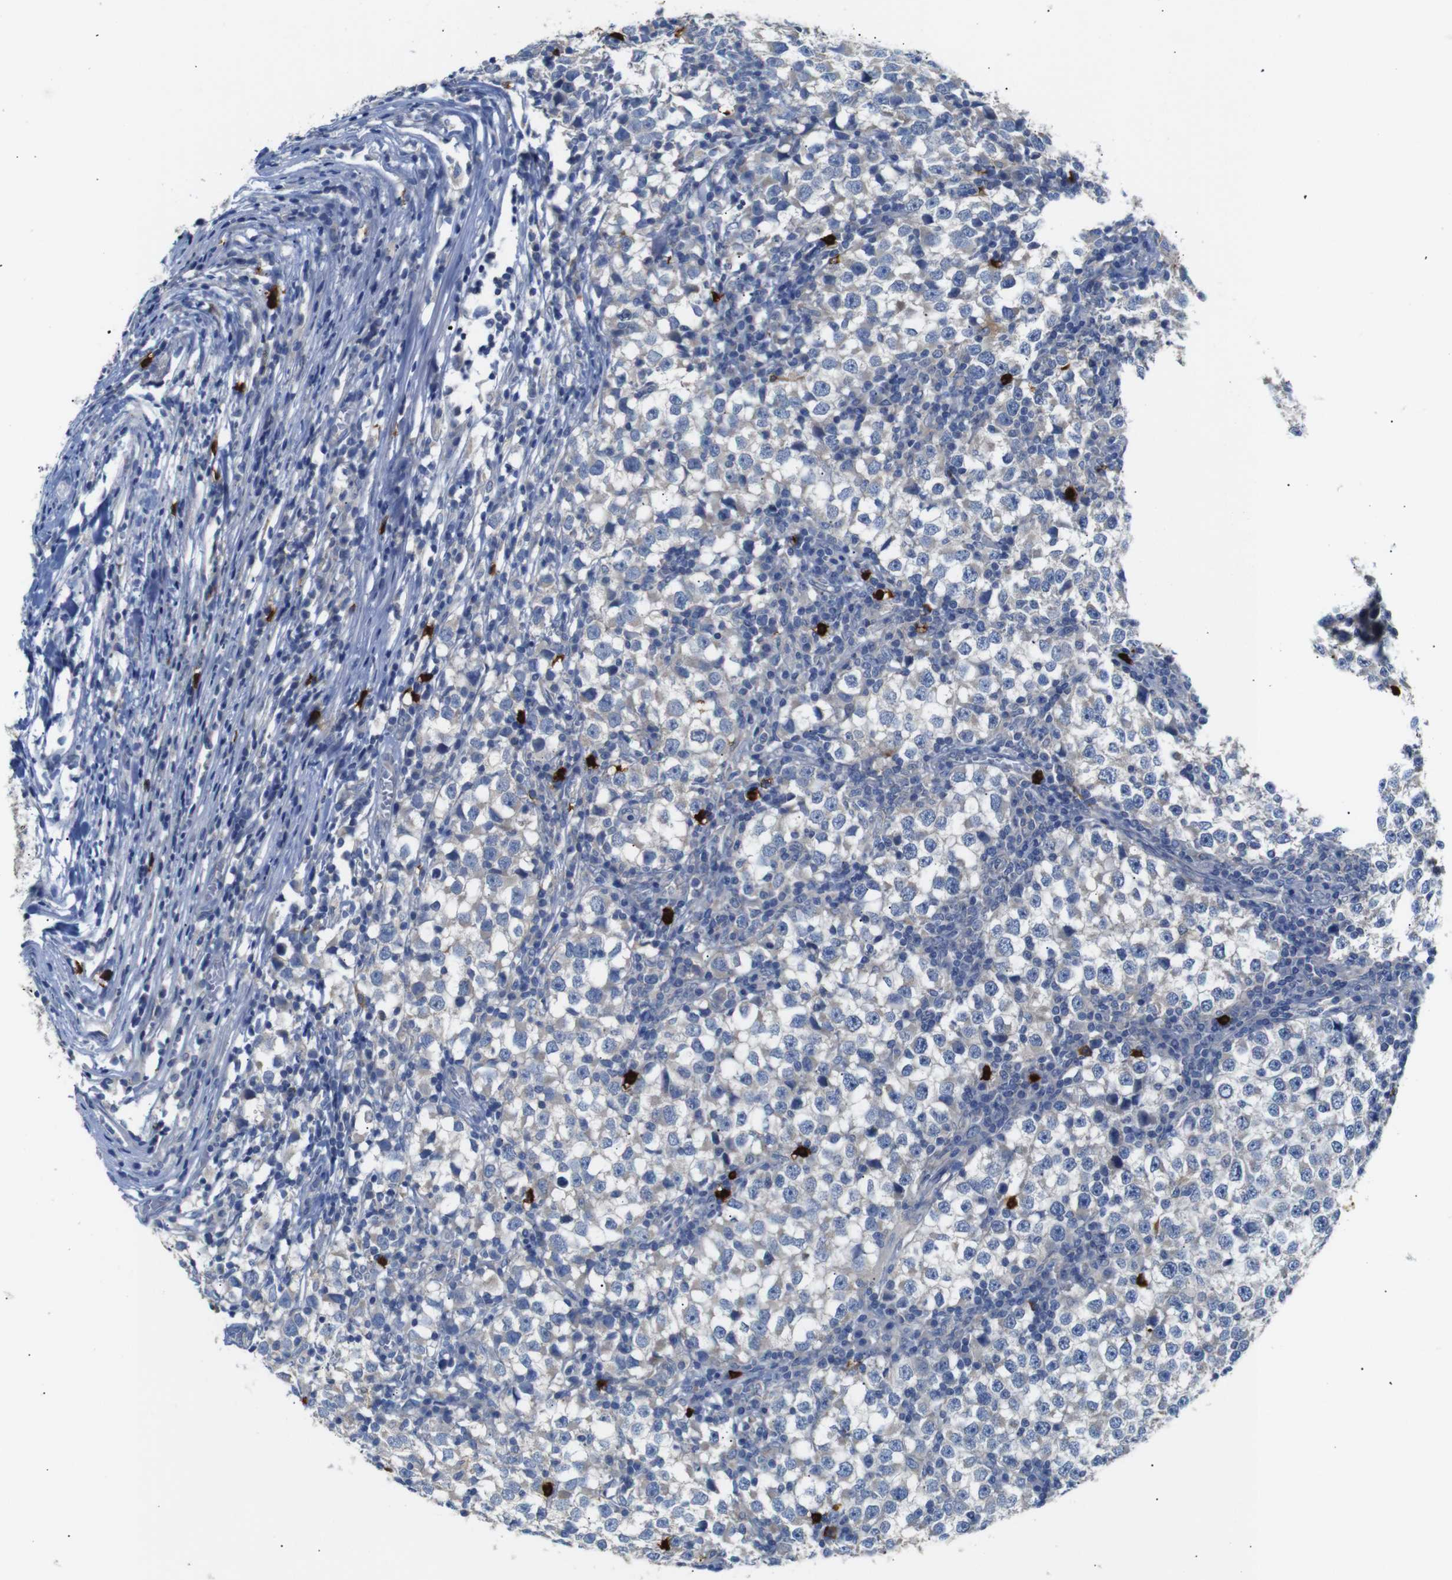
{"staining": {"intensity": "weak", "quantity": "25%-75%", "location": "cytoplasmic/membranous"}, "tissue": "testis cancer", "cell_type": "Tumor cells", "image_type": "cancer", "snomed": [{"axis": "morphology", "description": "Seminoma, NOS"}, {"axis": "topography", "description": "Testis"}], "caption": "An IHC histopathology image of tumor tissue is shown. Protein staining in brown labels weak cytoplasmic/membranous positivity in testis seminoma within tumor cells.", "gene": "ALOX15", "patient": {"sex": "male", "age": 65}}